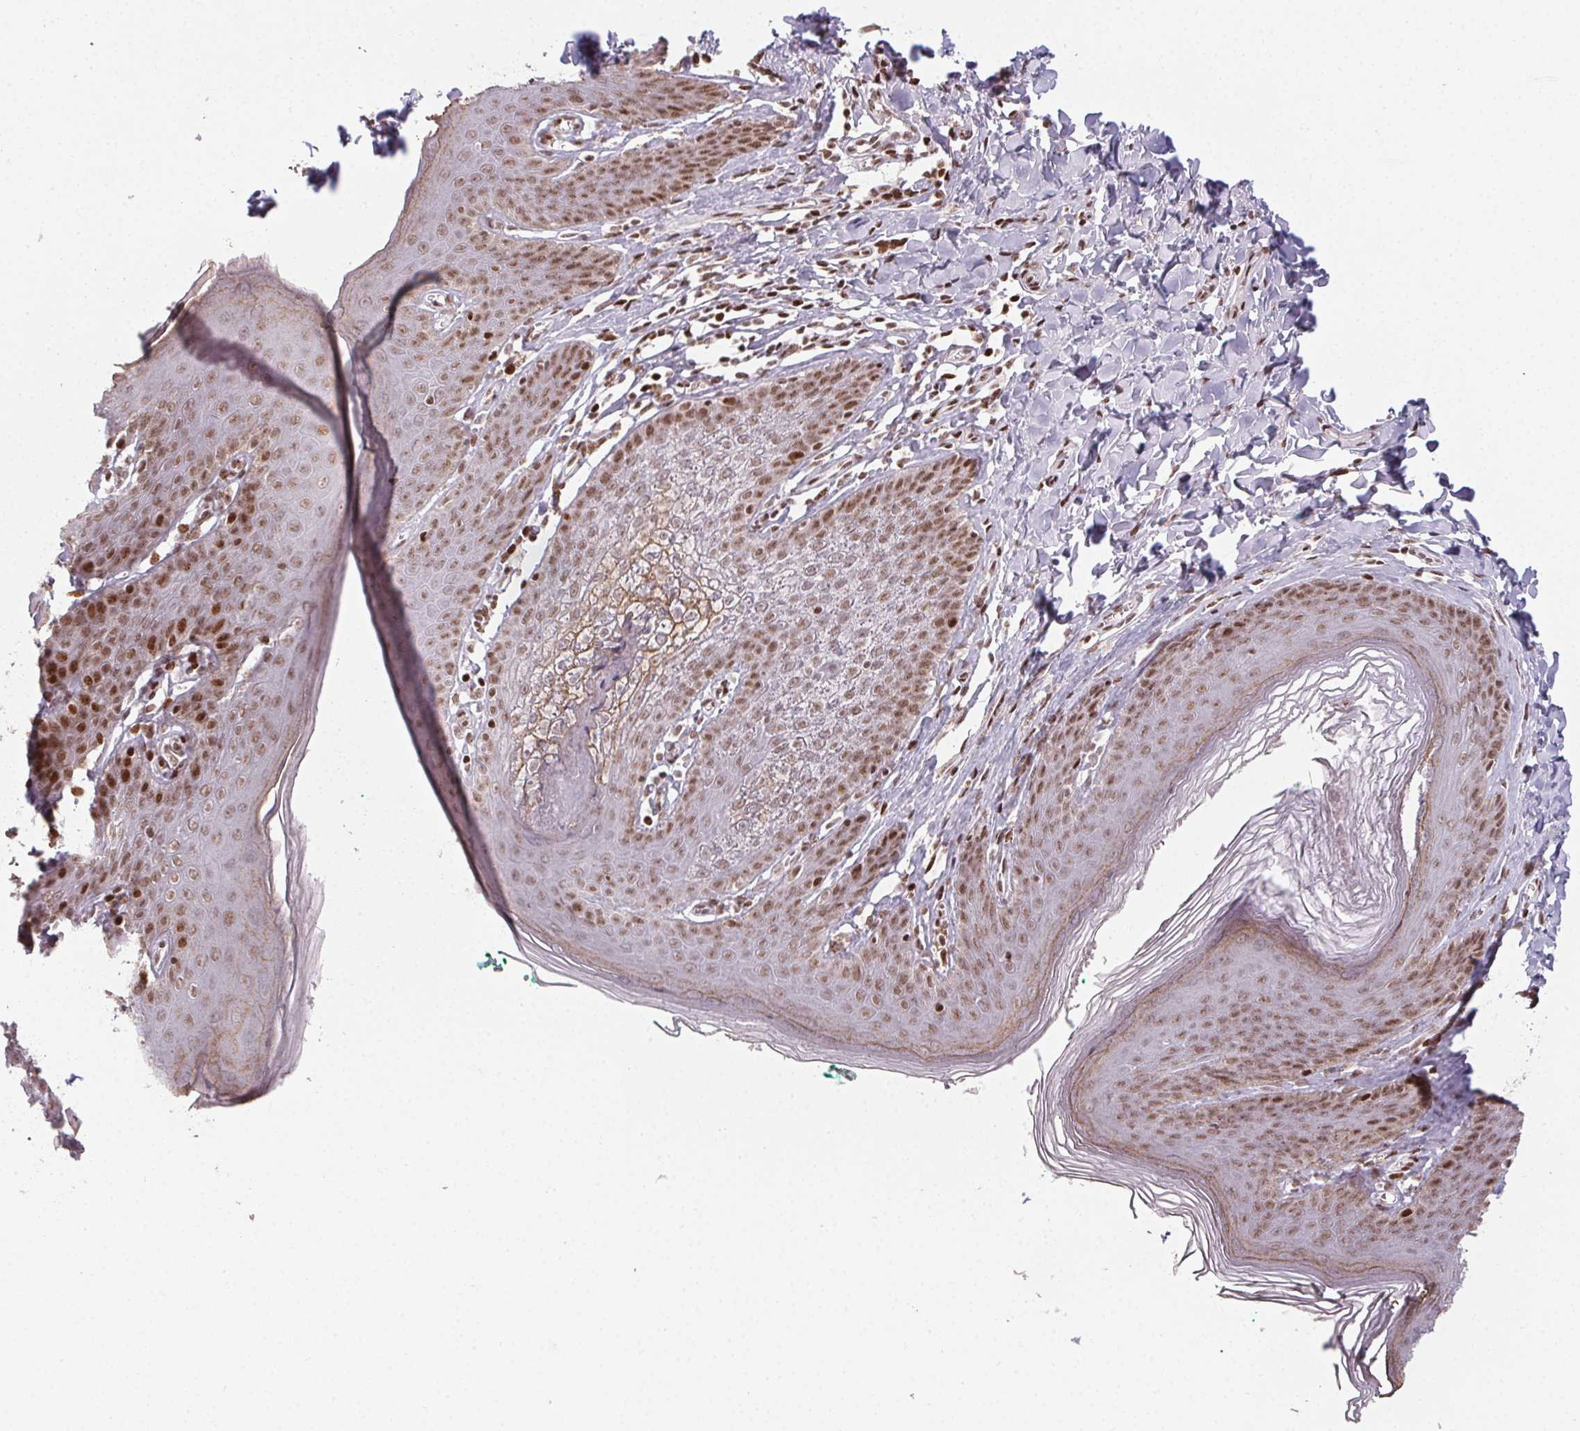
{"staining": {"intensity": "strong", "quantity": "25%-75%", "location": "nuclear"}, "tissue": "skin", "cell_type": "Epidermal cells", "image_type": "normal", "snomed": [{"axis": "morphology", "description": "Normal tissue, NOS"}, {"axis": "topography", "description": "Vulva"}, {"axis": "topography", "description": "Peripheral nerve tissue"}], "caption": "Immunohistochemical staining of benign skin exhibits strong nuclear protein staining in approximately 25%-75% of epidermal cells. The protein is stained brown, and the nuclei are stained in blue (DAB (3,3'-diaminobenzidine) IHC with brightfield microscopy, high magnification).", "gene": "KMT2A", "patient": {"sex": "female", "age": 66}}